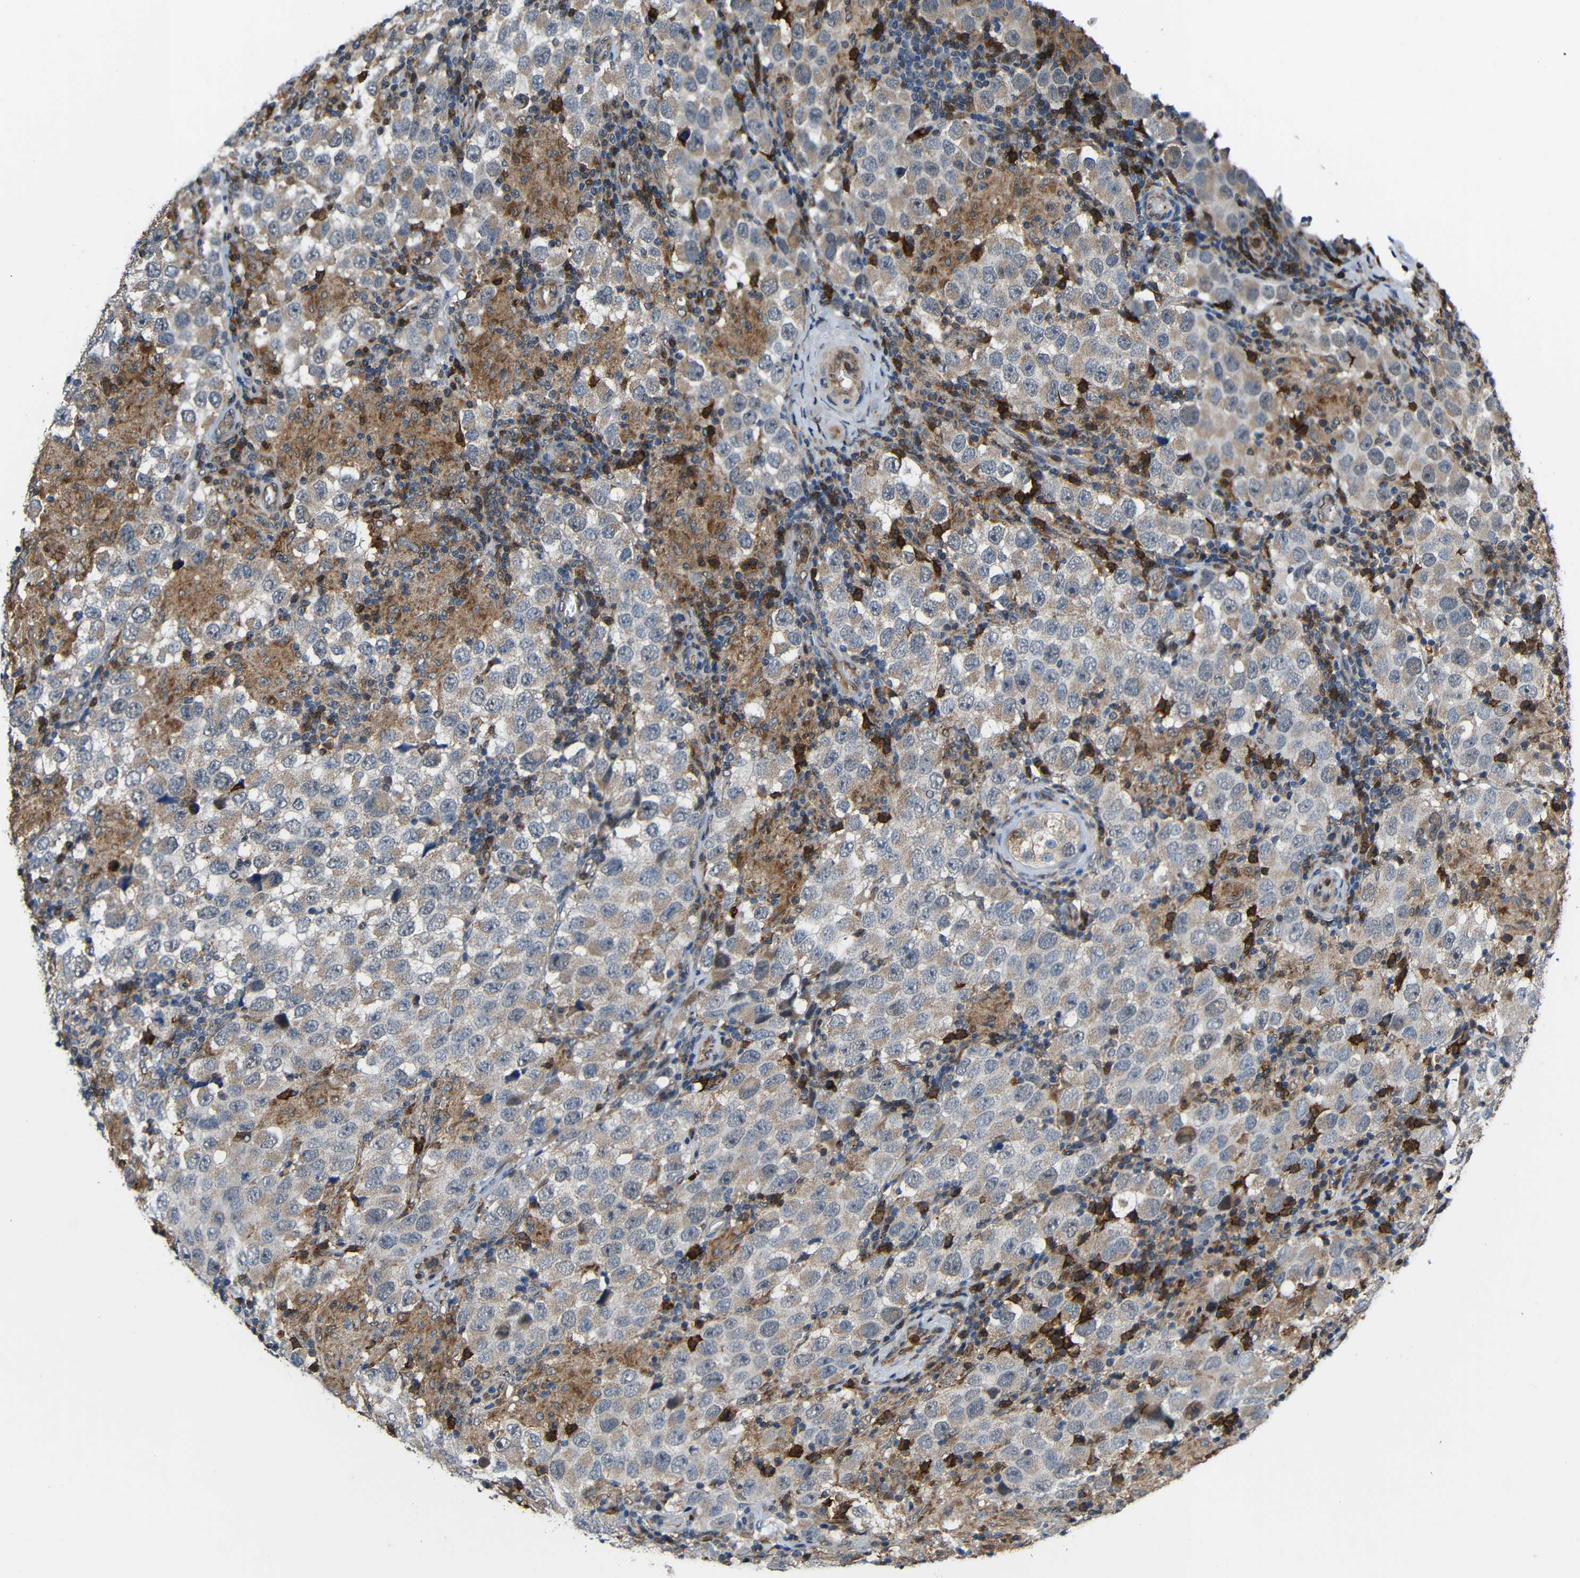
{"staining": {"intensity": "moderate", "quantity": "25%-75%", "location": "cytoplasmic/membranous"}, "tissue": "testis cancer", "cell_type": "Tumor cells", "image_type": "cancer", "snomed": [{"axis": "morphology", "description": "Carcinoma, Embryonal, NOS"}, {"axis": "topography", "description": "Testis"}], "caption": "Tumor cells demonstrate moderate cytoplasmic/membranous expression in approximately 25%-75% of cells in embryonal carcinoma (testis). (DAB IHC with brightfield microscopy, high magnification).", "gene": "C1GALT1", "patient": {"sex": "male", "age": 21}}